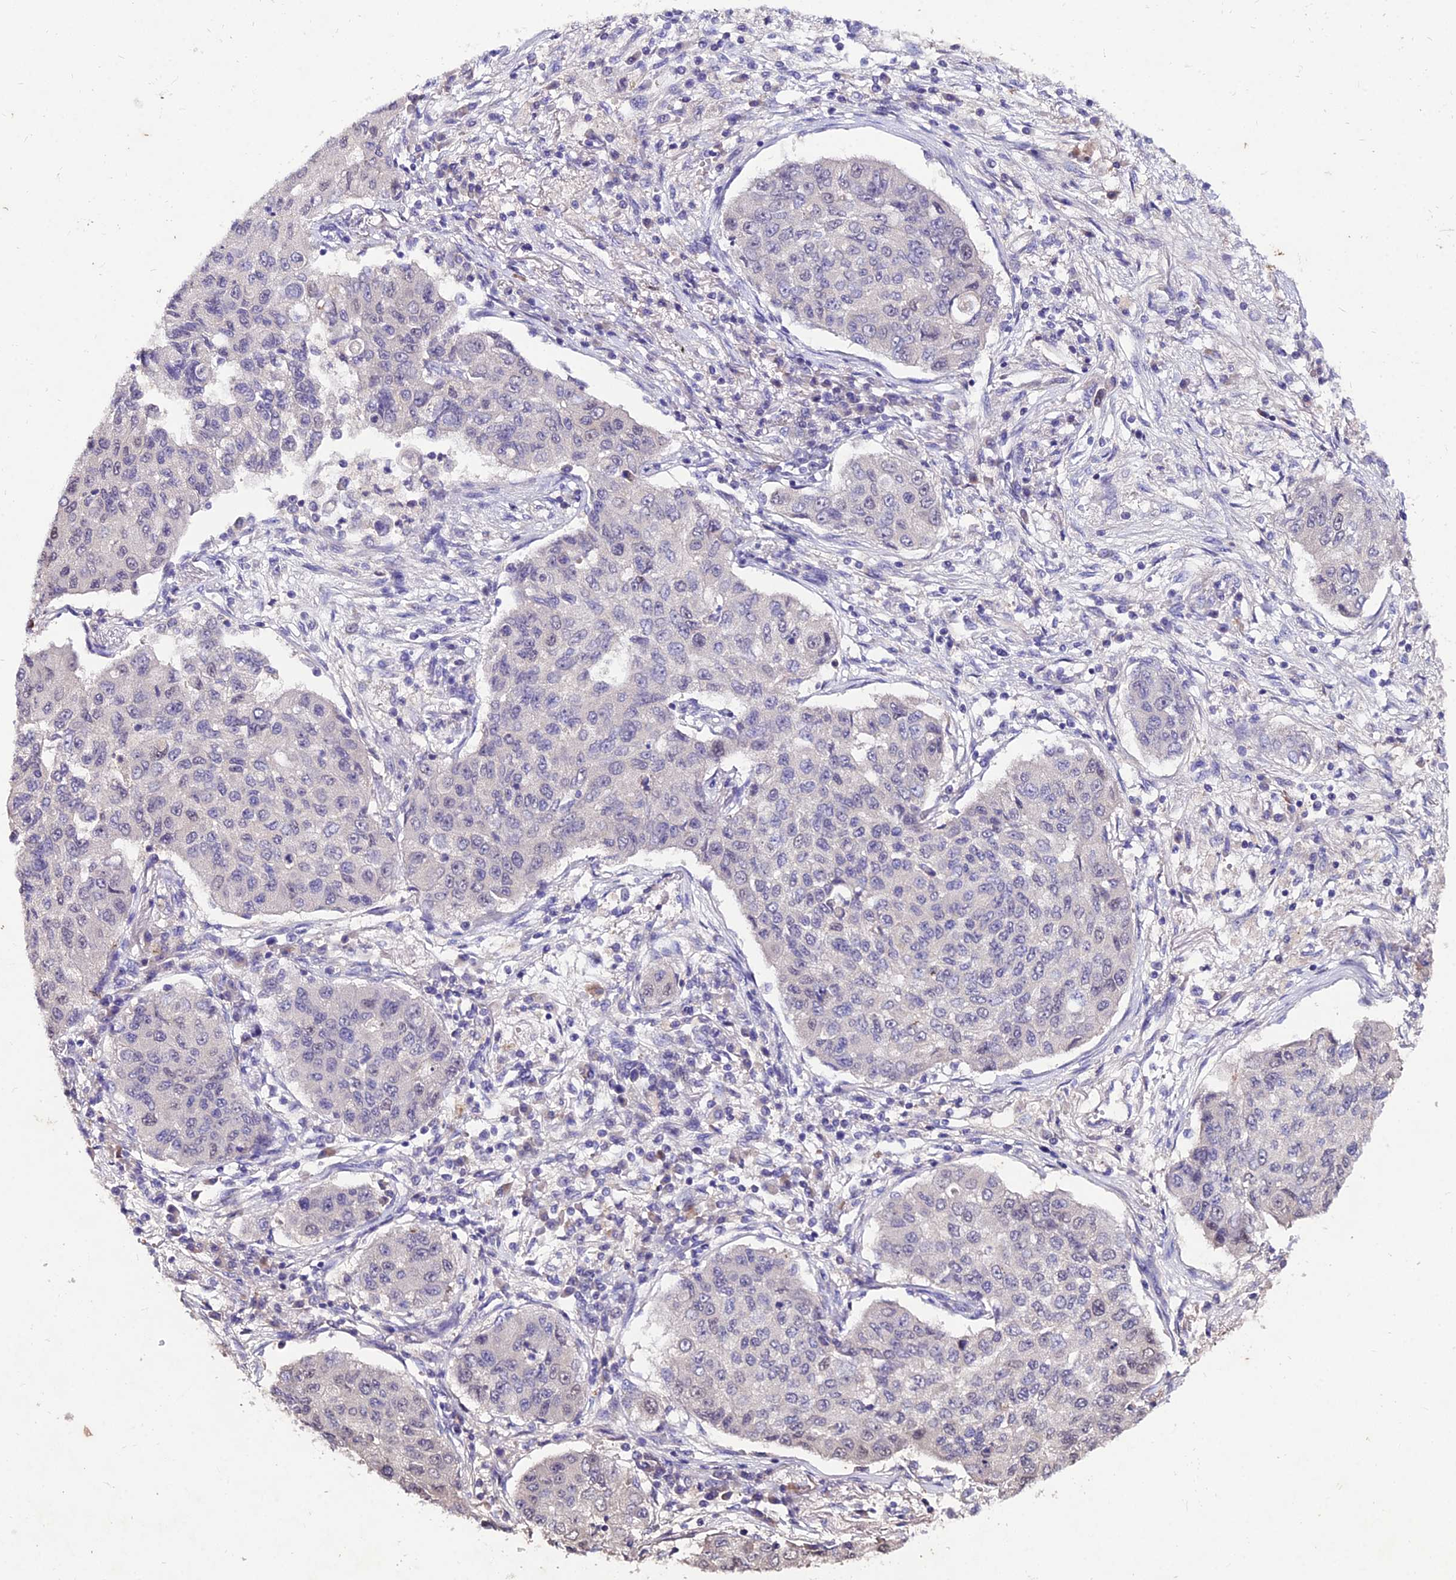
{"staining": {"intensity": "negative", "quantity": "none", "location": "none"}, "tissue": "lung cancer", "cell_type": "Tumor cells", "image_type": "cancer", "snomed": [{"axis": "morphology", "description": "Squamous cell carcinoma, NOS"}, {"axis": "topography", "description": "Lung"}], "caption": "Tumor cells are negative for brown protein staining in squamous cell carcinoma (lung). (DAB (3,3'-diaminobenzidine) immunohistochemistry (IHC) with hematoxylin counter stain).", "gene": "LGALS7", "patient": {"sex": "male", "age": 74}}